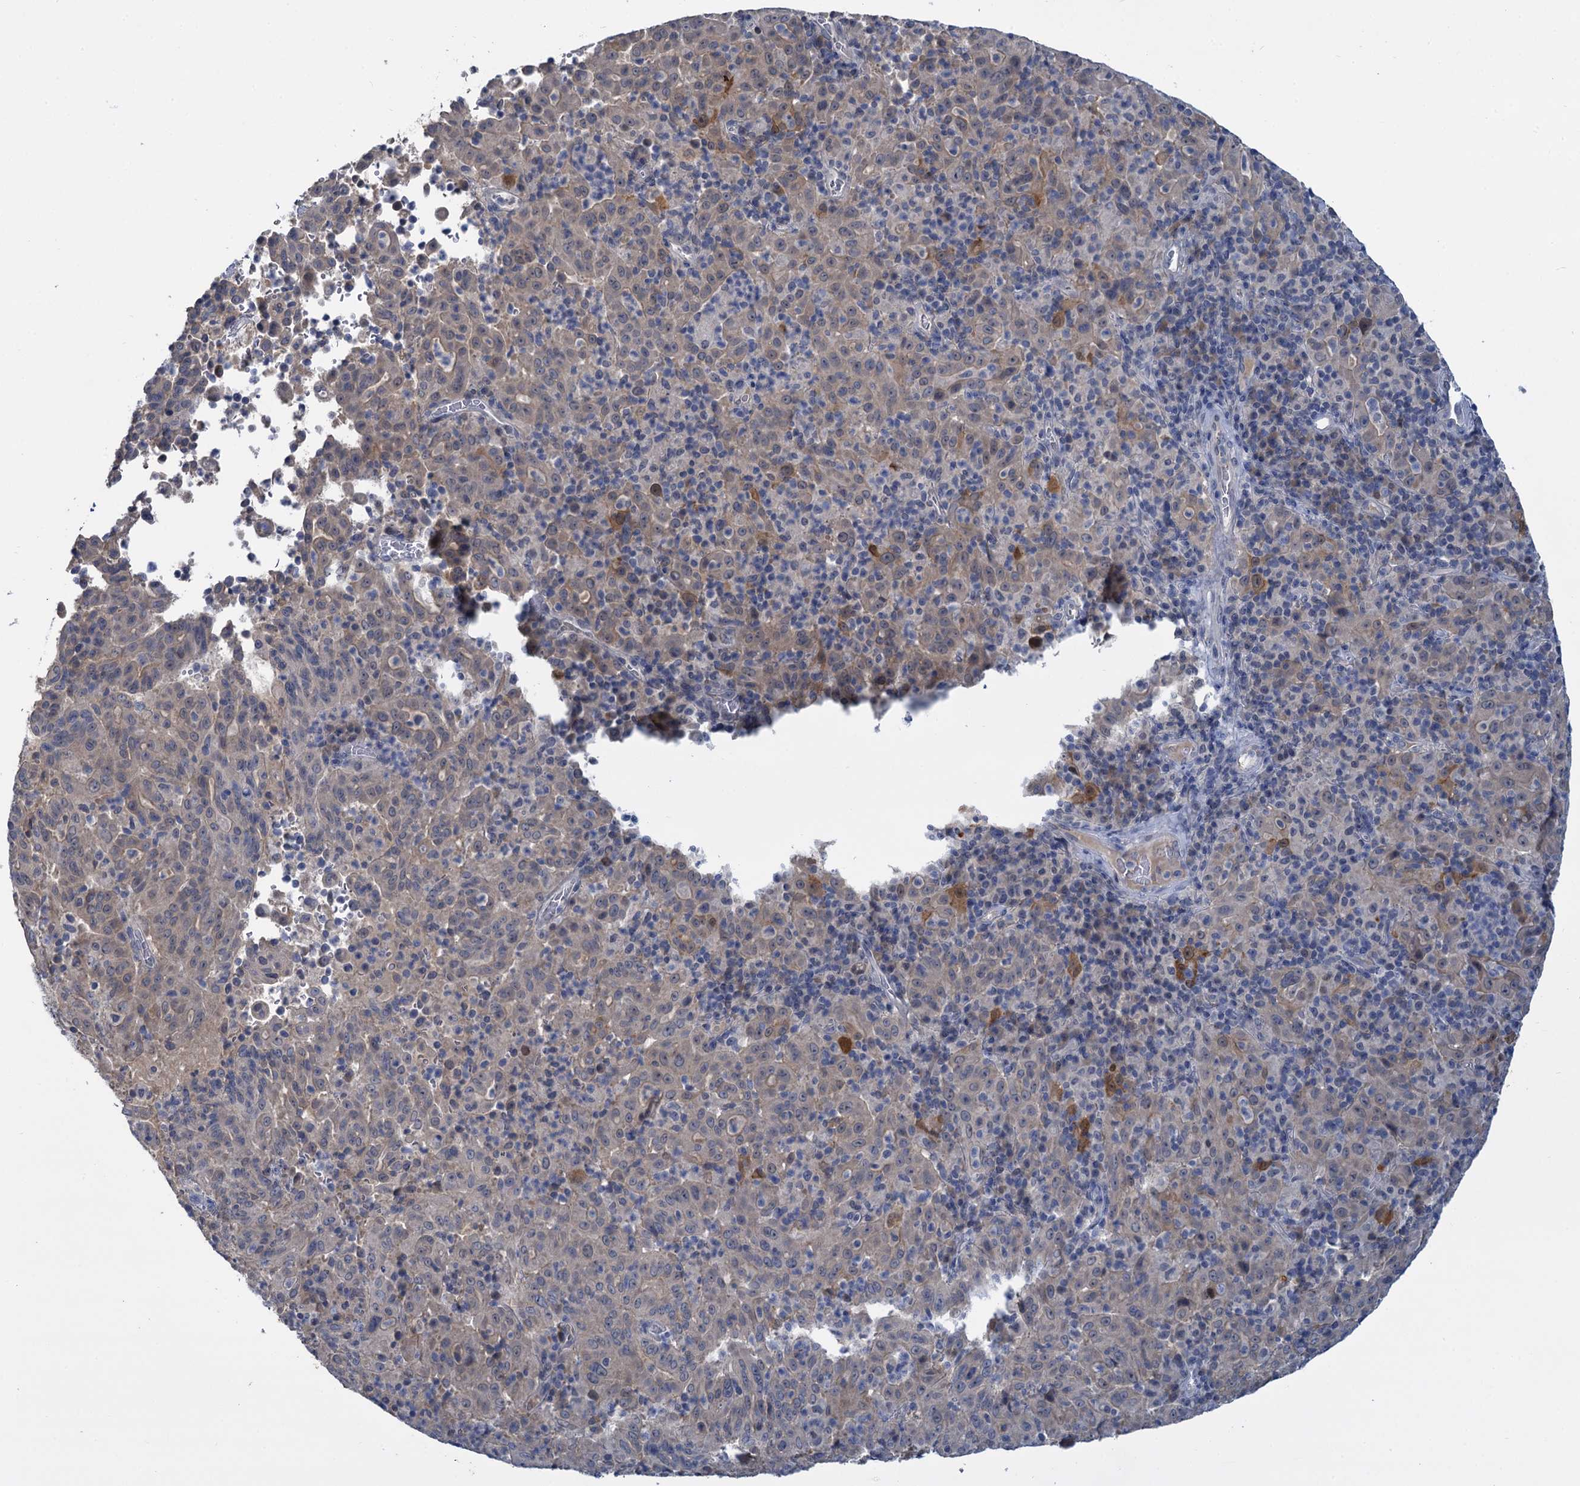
{"staining": {"intensity": "weak", "quantity": "25%-75%", "location": "cytoplasmic/membranous"}, "tissue": "pancreatic cancer", "cell_type": "Tumor cells", "image_type": "cancer", "snomed": [{"axis": "morphology", "description": "Adenocarcinoma, NOS"}, {"axis": "topography", "description": "Pancreas"}], "caption": "An image of human pancreatic adenocarcinoma stained for a protein reveals weak cytoplasmic/membranous brown staining in tumor cells.", "gene": "ANKRD42", "patient": {"sex": "male", "age": 63}}